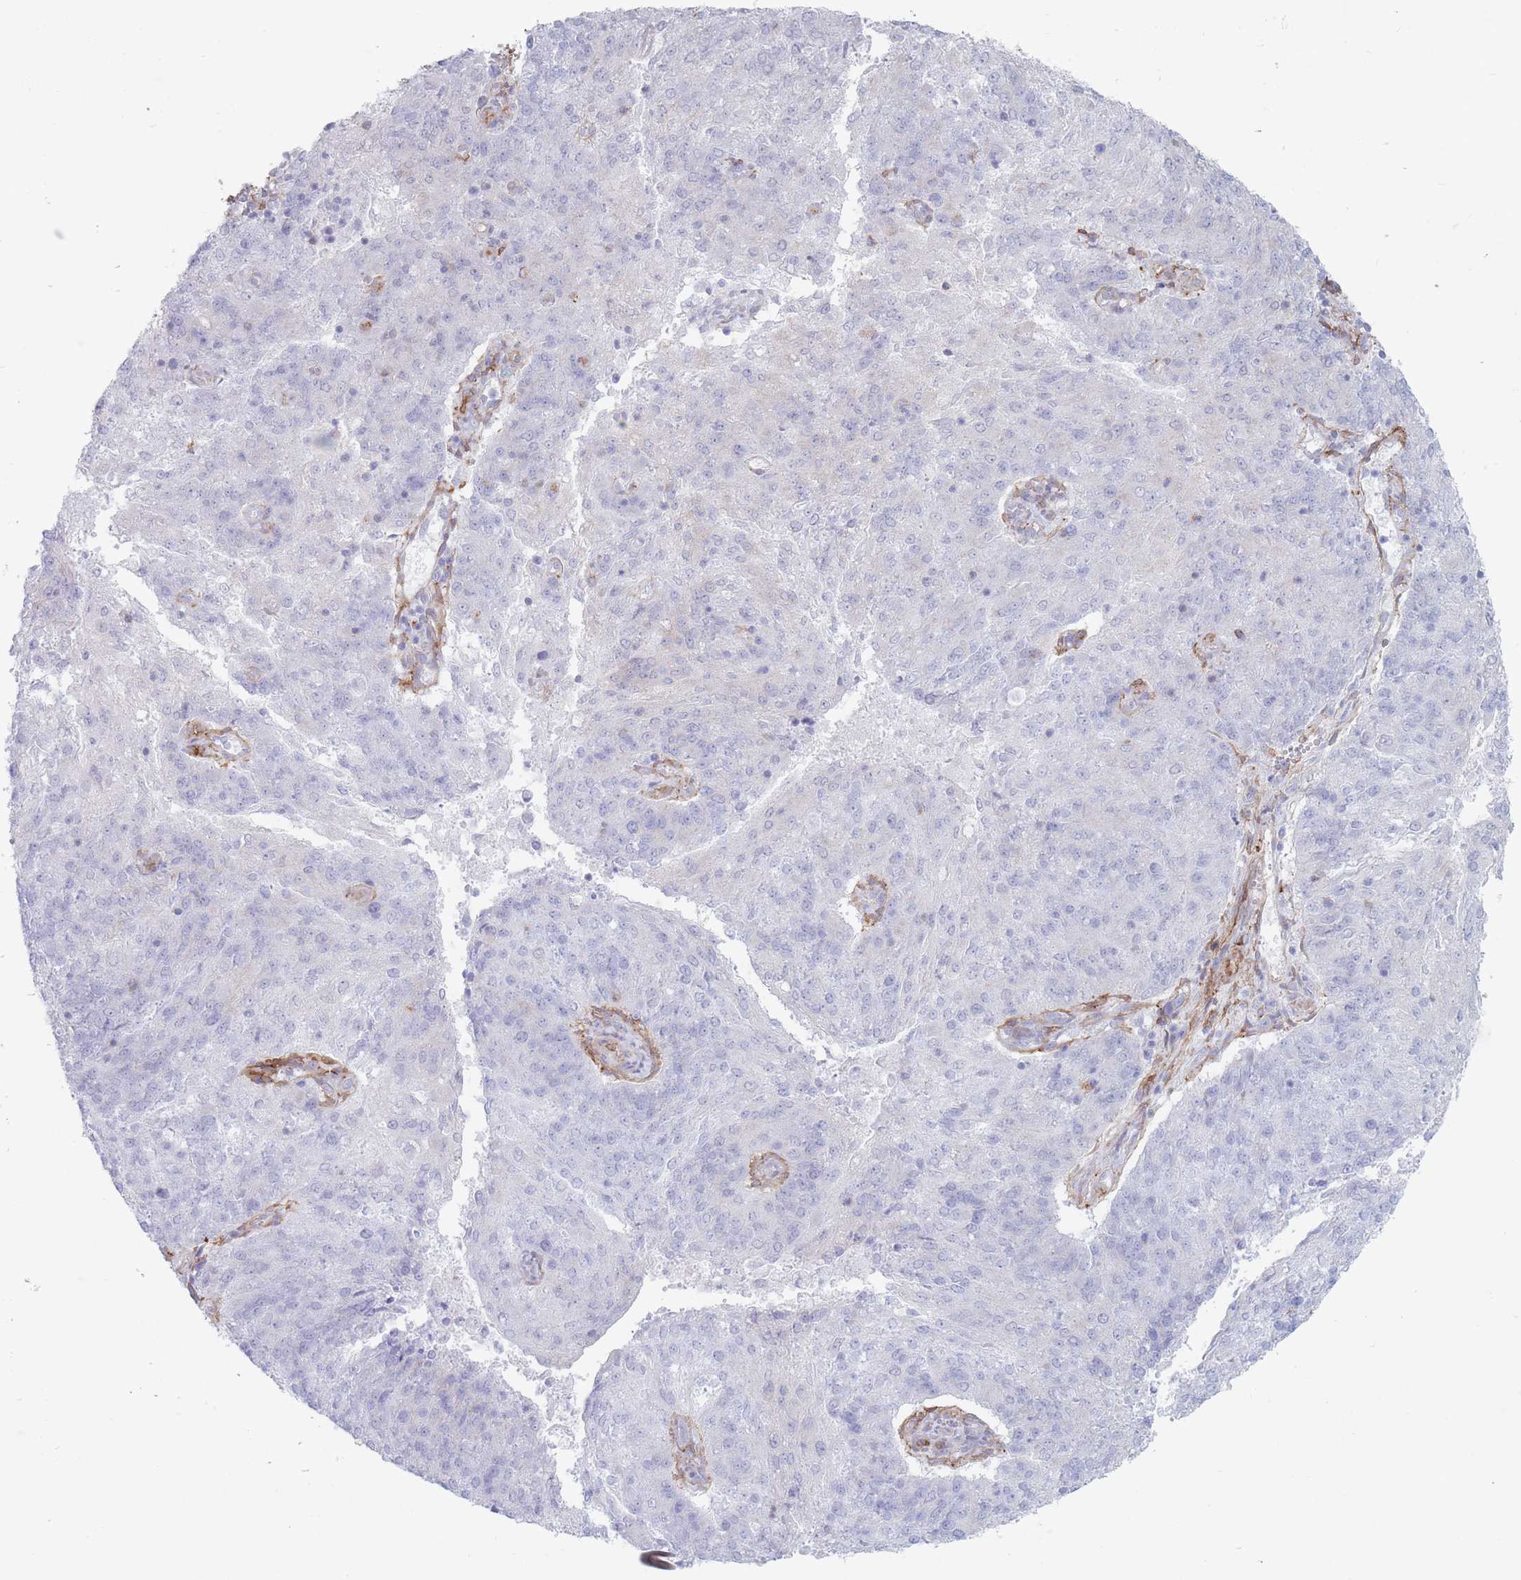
{"staining": {"intensity": "negative", "quantity": "none", "location": "none"}, "tissue": "endometrial cancer", "cell_type": "Tumor cells", "image_type": "cancer", "snomed": [{"axis": "morphology", "description": "Adenocarcinoma, NOS"}, {"axis": "topography", "description": "Endometrium"}], "caption": "Tumor cells show no significant staining in adenocarcinoma (endometrial).", "gene": "PLPP1", "patient": {"sex": "female", "age": 82}}